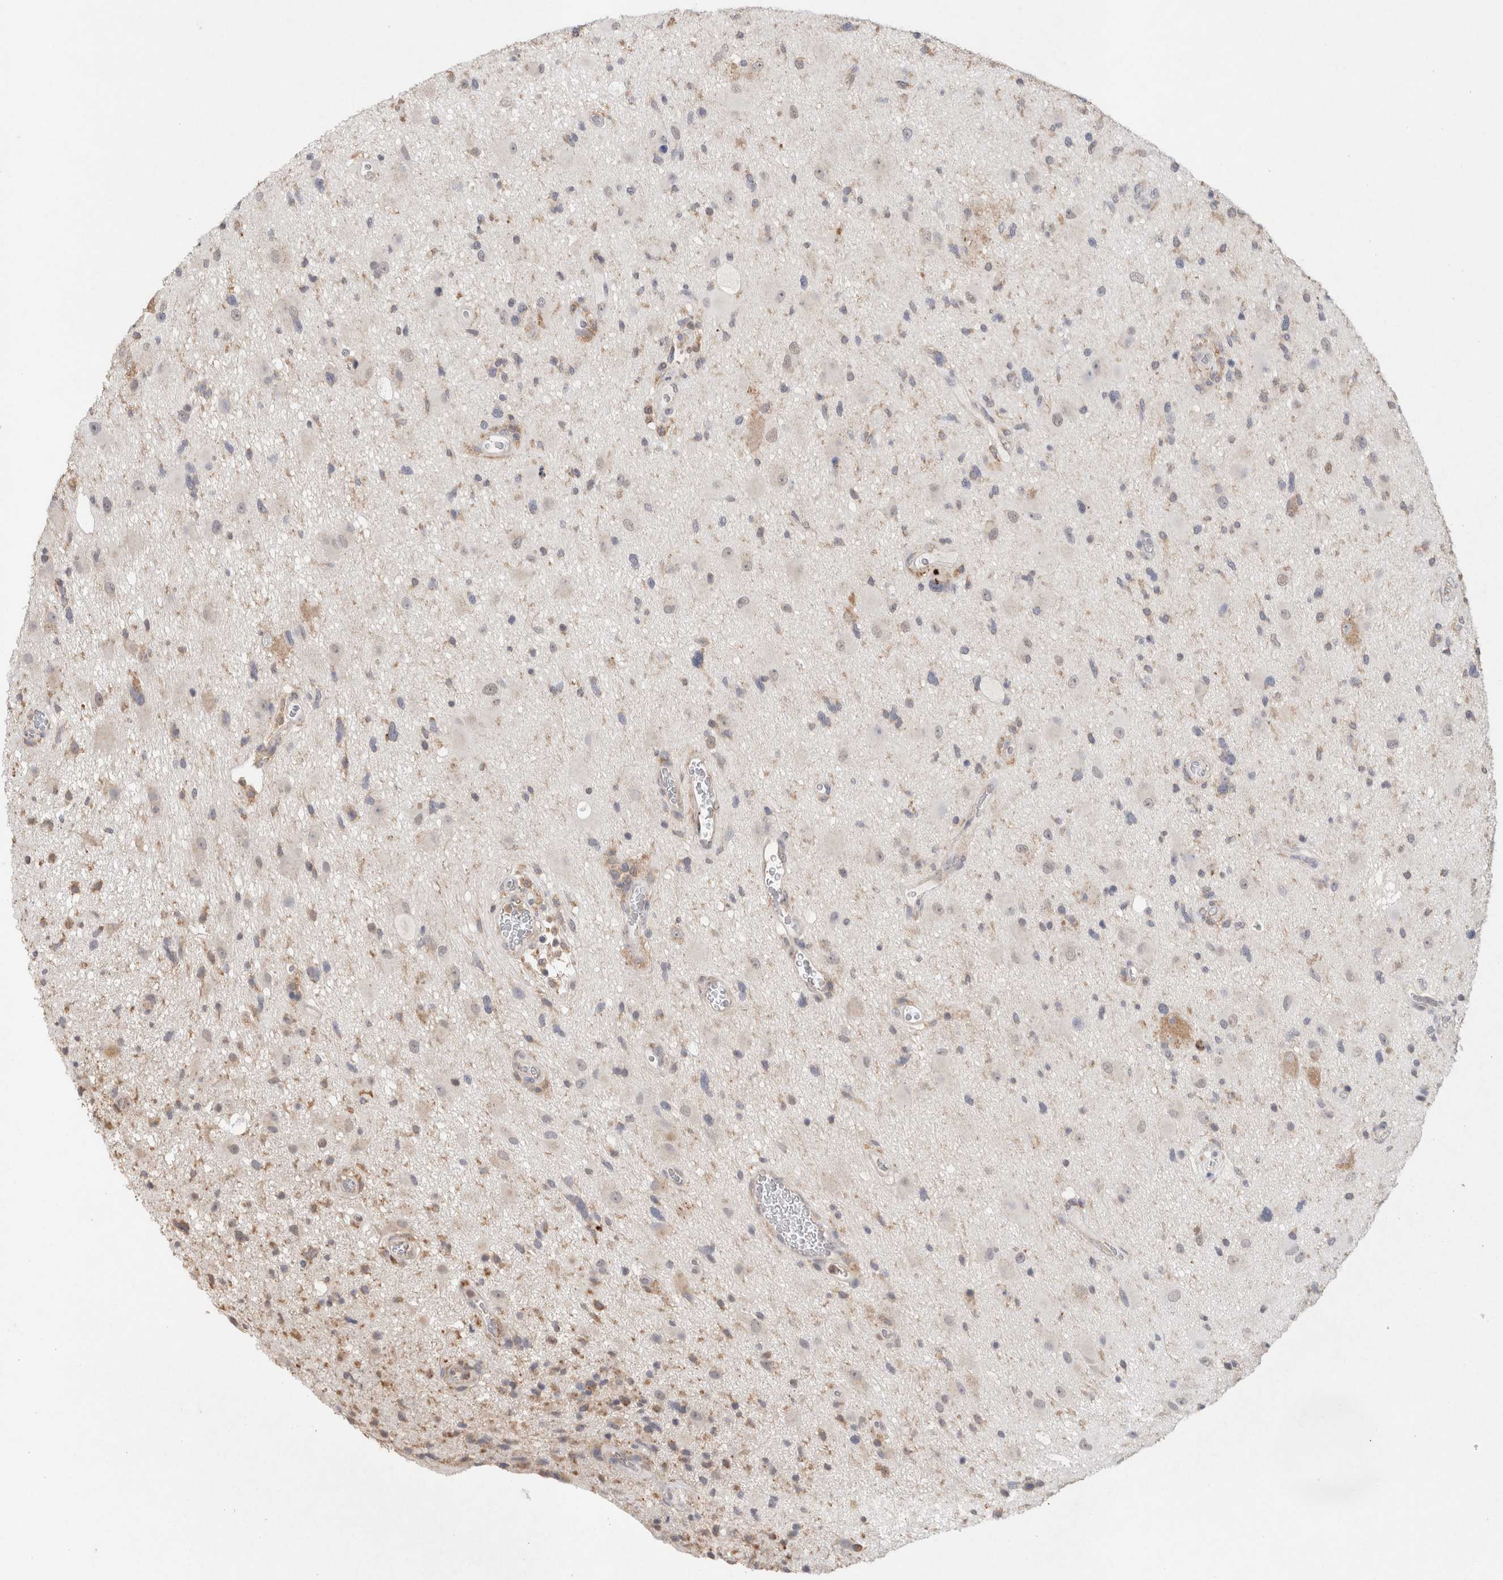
{"staining": {"intensity": "negative", "quantity": "none", "location": "none"}, "tissue": "glioma", "cell_type": "Tumor cells", "image_type": "cancer", "snomed": [{"axis": "morphology", "description": "Glioma, malignant, High grade"}, {"axis": "topography", "description": "Brain"}], "caption": "An IHC micrograph of glioma is shown. There is no staining in tumor cells of glioma.", "gene": "RAB14", "patient": {"sex": "male", "age": 33}}